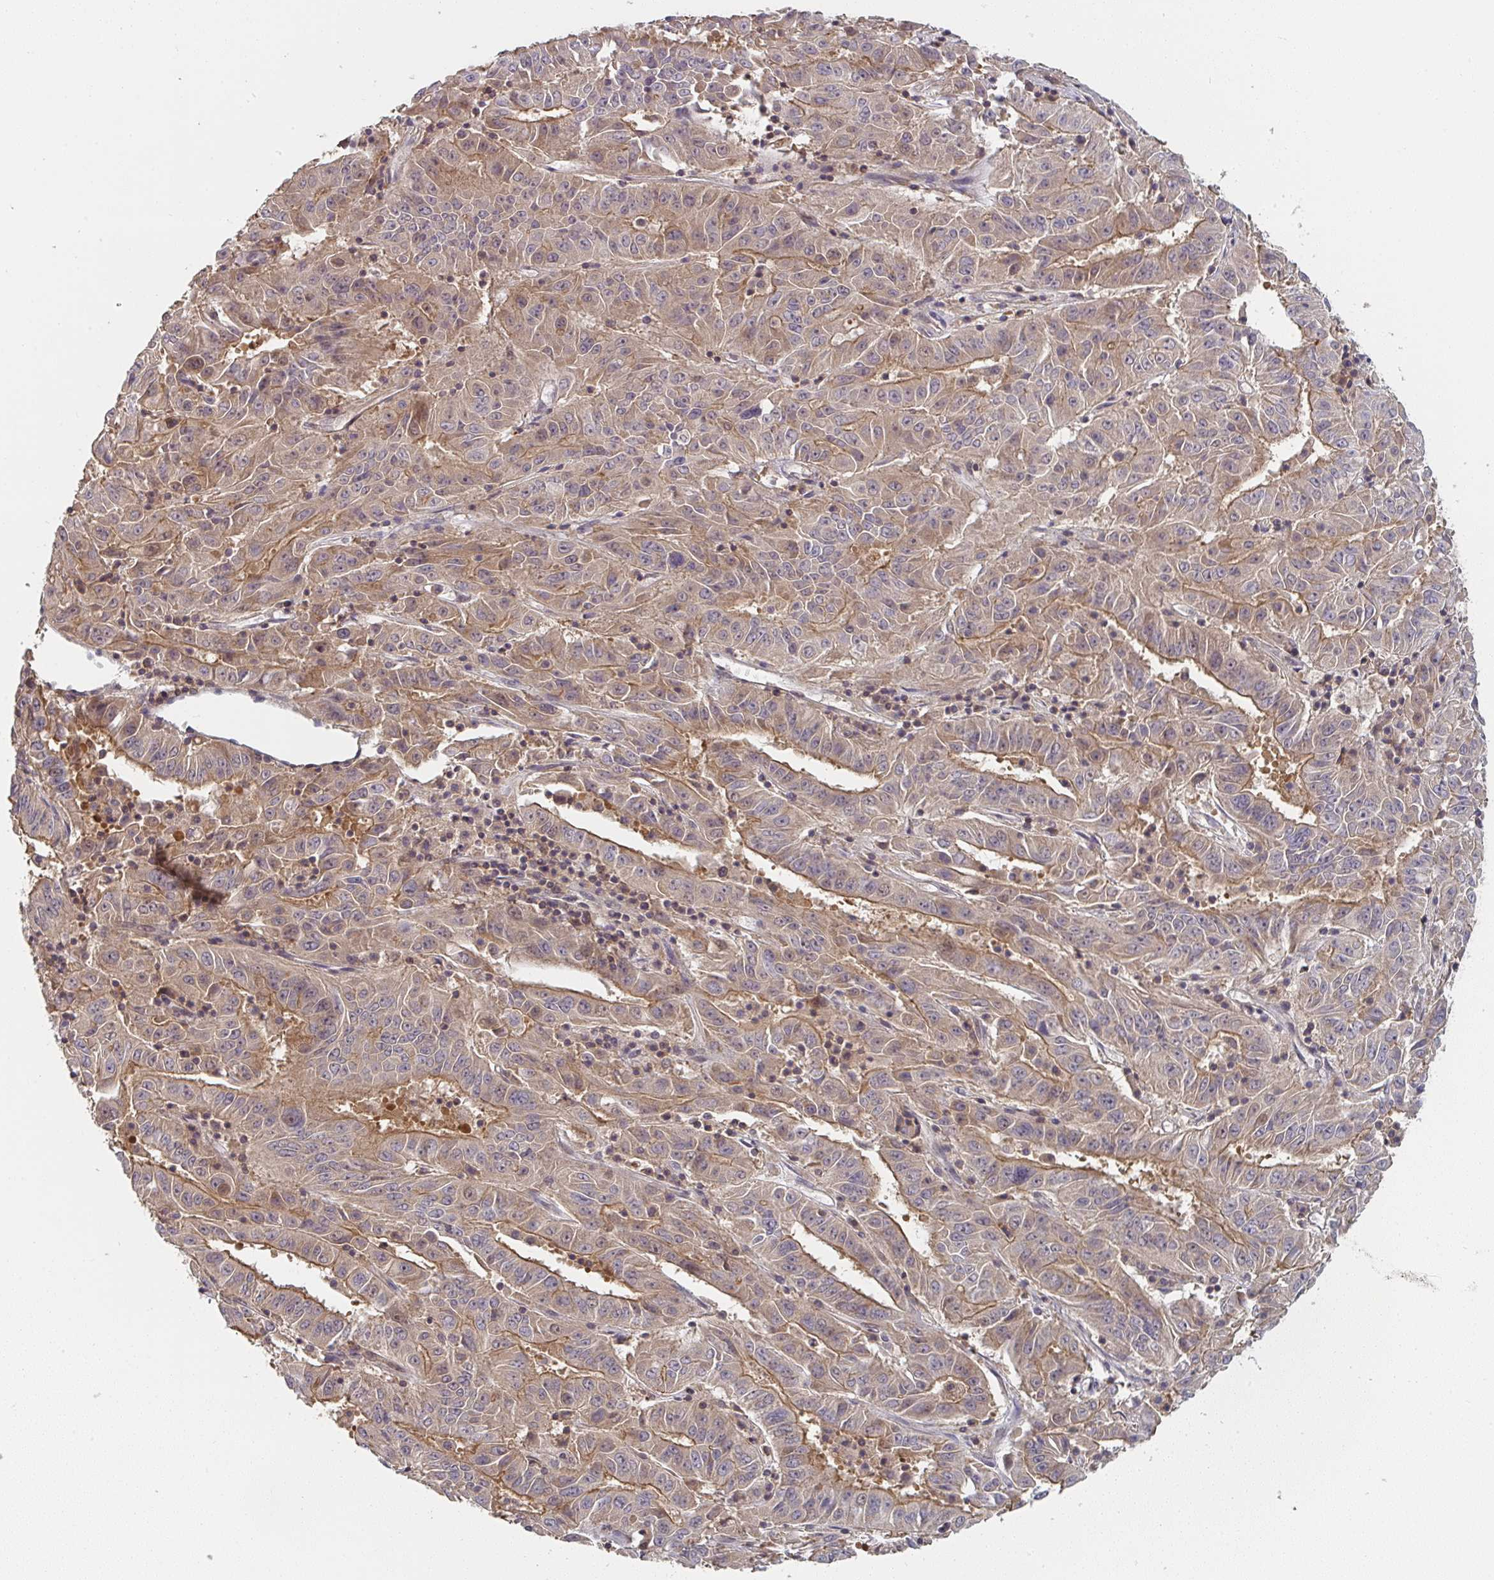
{"staining": {"intensity": "moderate", "quantity": "25%-75%", "location": "cytoplasmic/membranous"}, "tissue": "pancreatic cancer", "cell_type": "Tumor cells", "image_type": "cancer", "snomed": [{"axis": "morphology", "description": "Adenocarcinoma, NOS"}, {"axis": "topography", "description": "Pancreas"}], "caption": "The image shows staining of adenocarcinoma (pancreatic), revealing moderate cytoplasmic/membranous protein staining (brown color) within tumor cells.", "gene": "RANGRF", "patient": {"sex": "male", "age": 63}}